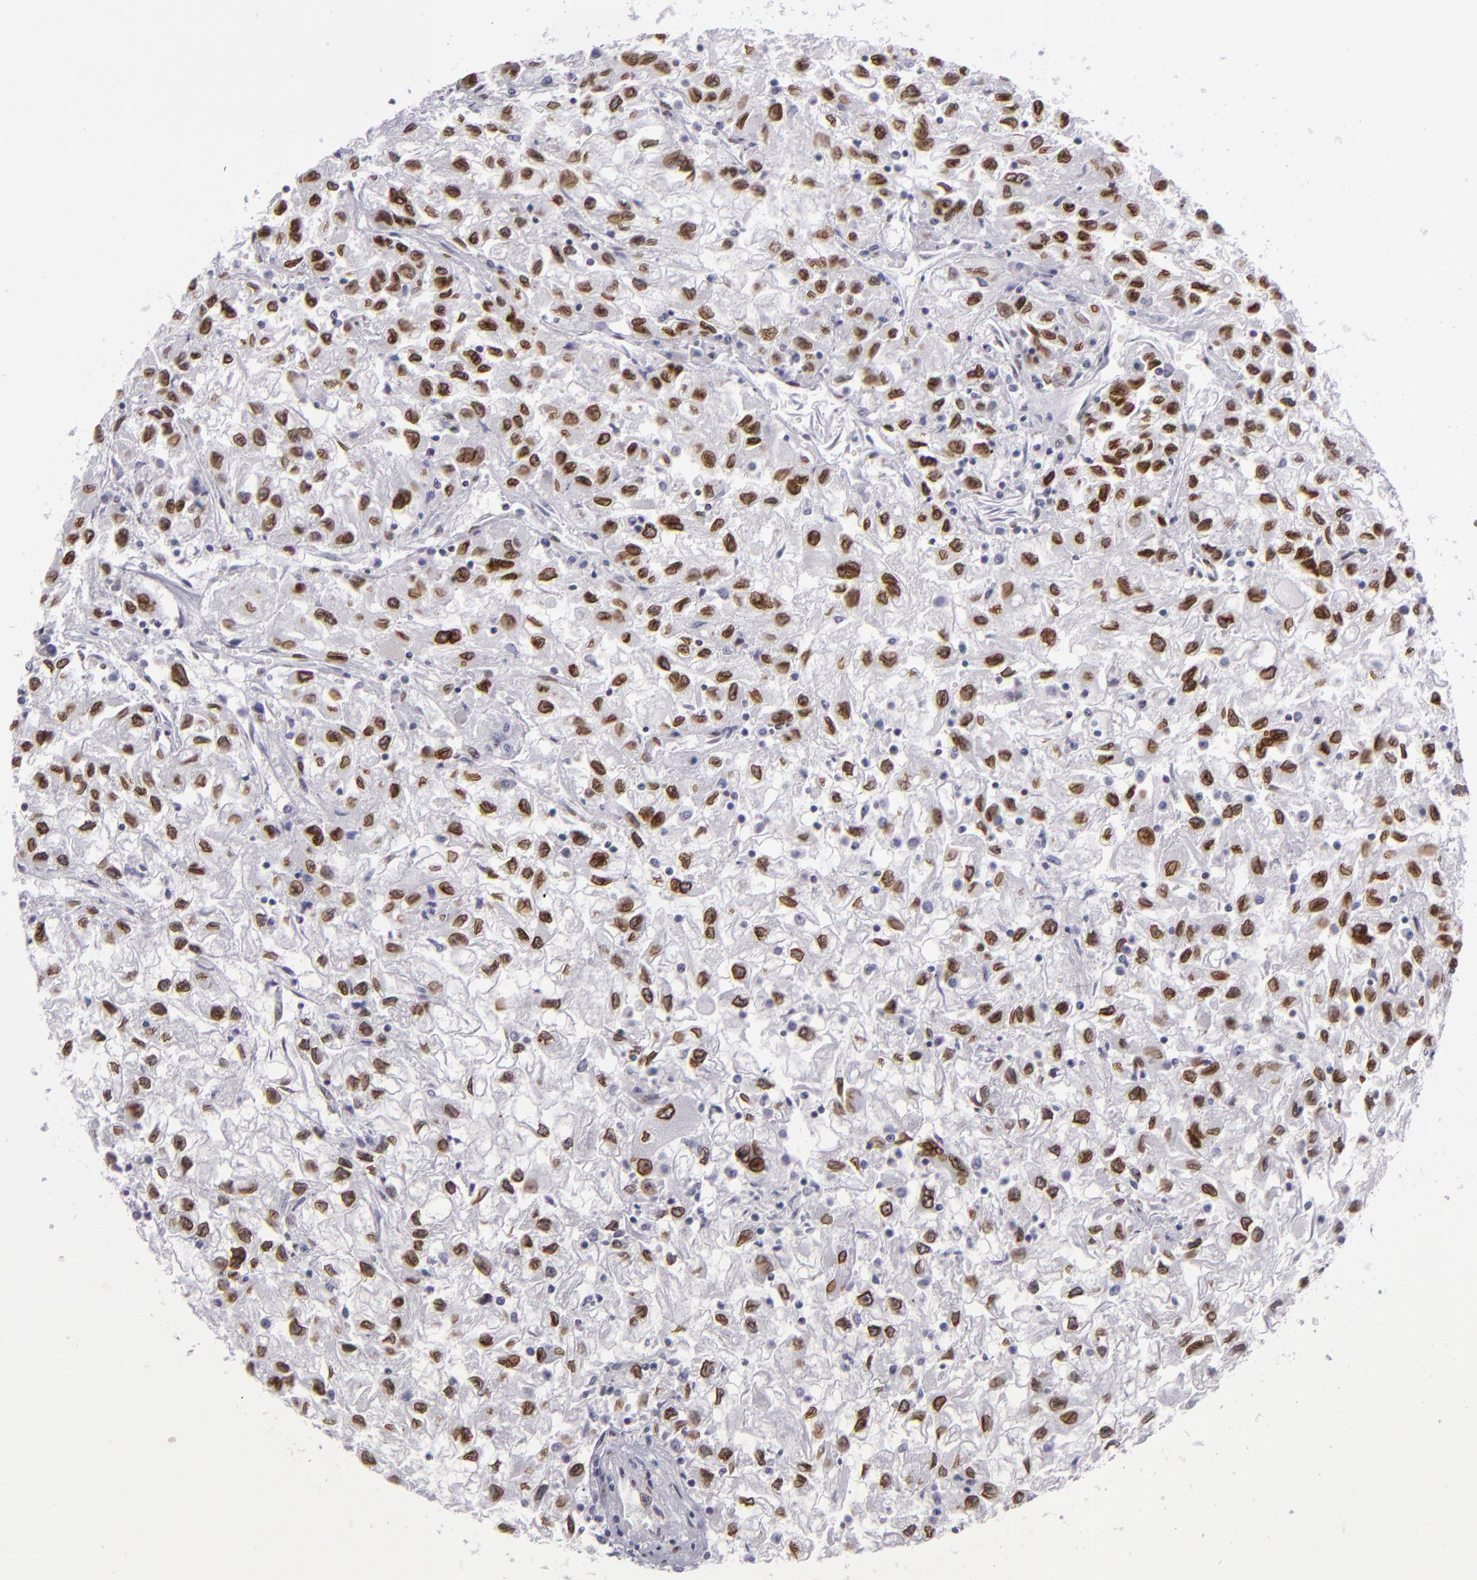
{"staining": {"intensity": "strong", "quantity": ">75%", "location": "nuclear"}, "tissue": "renal cancer", "cell_type": "Tumor cells", "image_type": "cancer", "snomed": [{"axis": "morphology", "description": "Adenocarcinoma, NOS"}, {"axis": "topography", "description": "Kidney"}], "caption": "The histopathology image reveals a brown stain indicating the presence of a protein in the nuclear of tumor cells in adenocarcinoma (renal).", "gene": "EMD", "patient": {"sex": "male", "age": 59}}